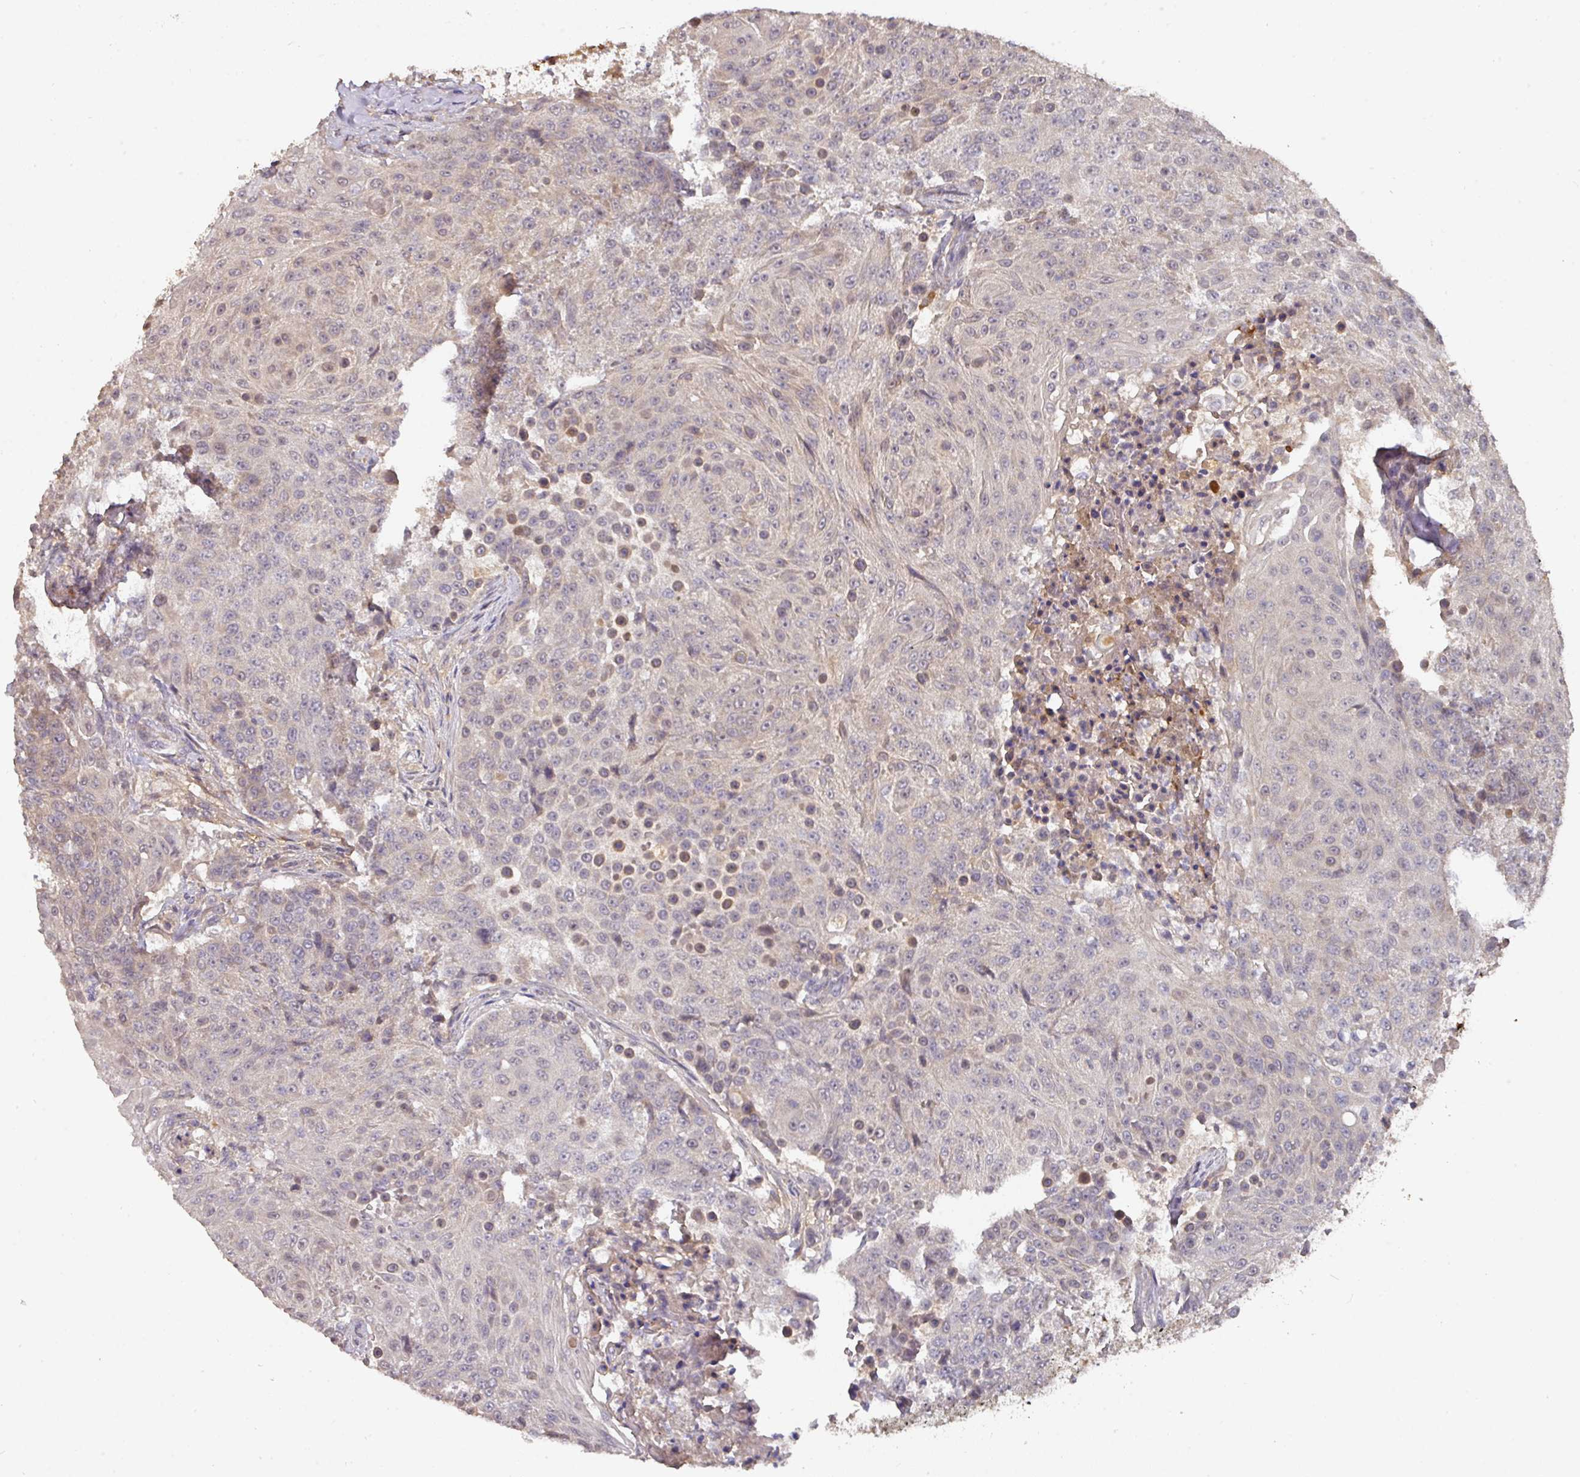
{"staining": {"intensity": "negative", "quantity": "none", "location": "none"}, "tissue": "urothelial cancer", "cell_type": "Tumor cells", "image_type": "cancer", "snomed": [{"axis": "morphology", "description": "Urothelial carcinoma, High grade"}, {"axis": "topography", "description": "Urinary bladder"}], "caption": "IHC of high-grade urothelial carcinoma exhibits no positivity in tumor cells. (DAB immunohistochemistry visualized using brightfield microscopy, high magnification).", "gene": "ACVR2B", "patient": {"sex": "female", "age": 63}}